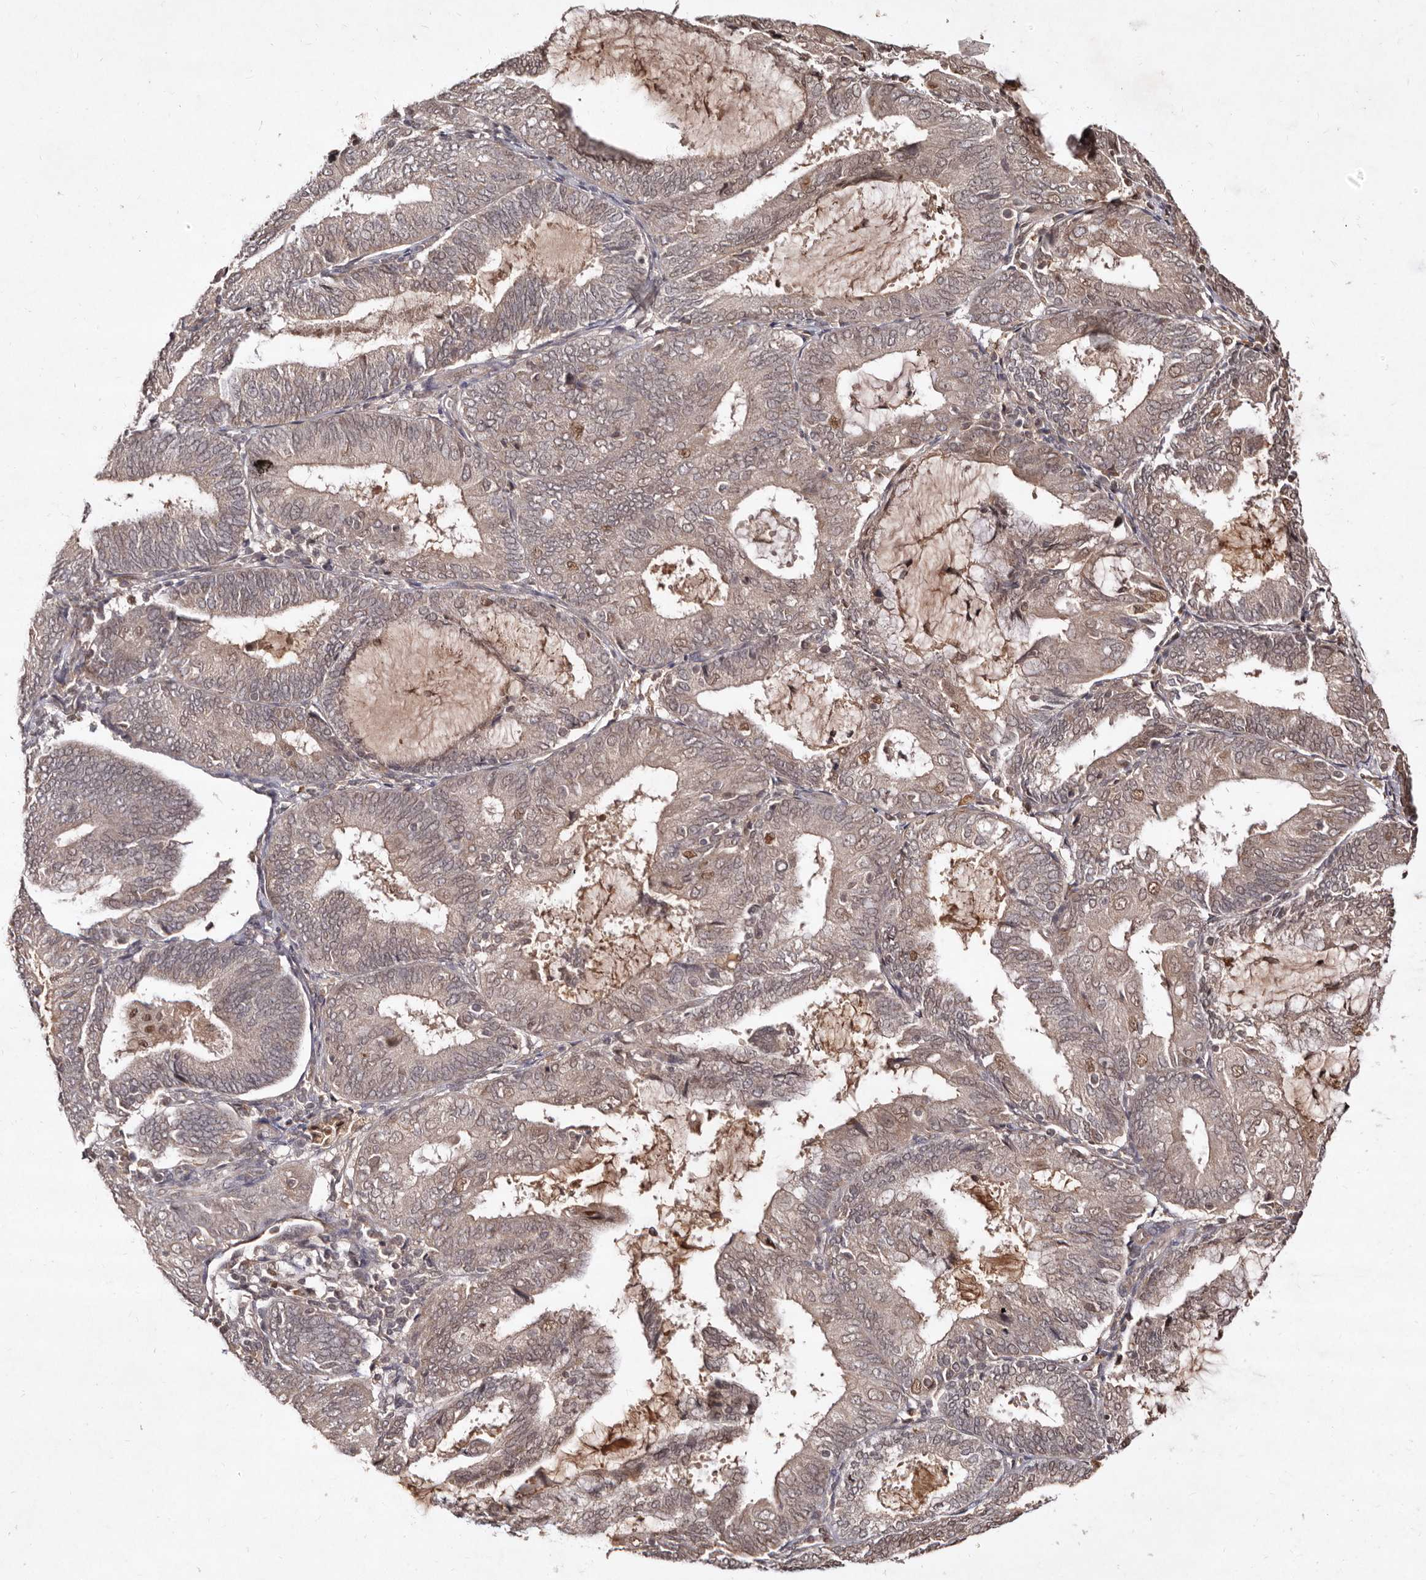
{"staining": {"intensity": "weak", "quantity": "25%-75%", "location": "cytoplasmic/membranous,nuclear"}, "tissue": "endometrial cancer", "cell_type": "Tumor cells", "image_type": "cancer", "snomed": [{"axis": "morphology", "description": "Adenocarcinoma, NOS"}, {"axis": "topography", "description": "Endometrium"}], "caption": "Immunohistochemical staining of adenocarcinoma (endometrial) demonstrates weak cytoplasmic/membranous and nuclear protein expression in approximately 25%-75% of tumor cells.", "gene": "LCORL", "patient": {"sex": "female", "age": 81}}